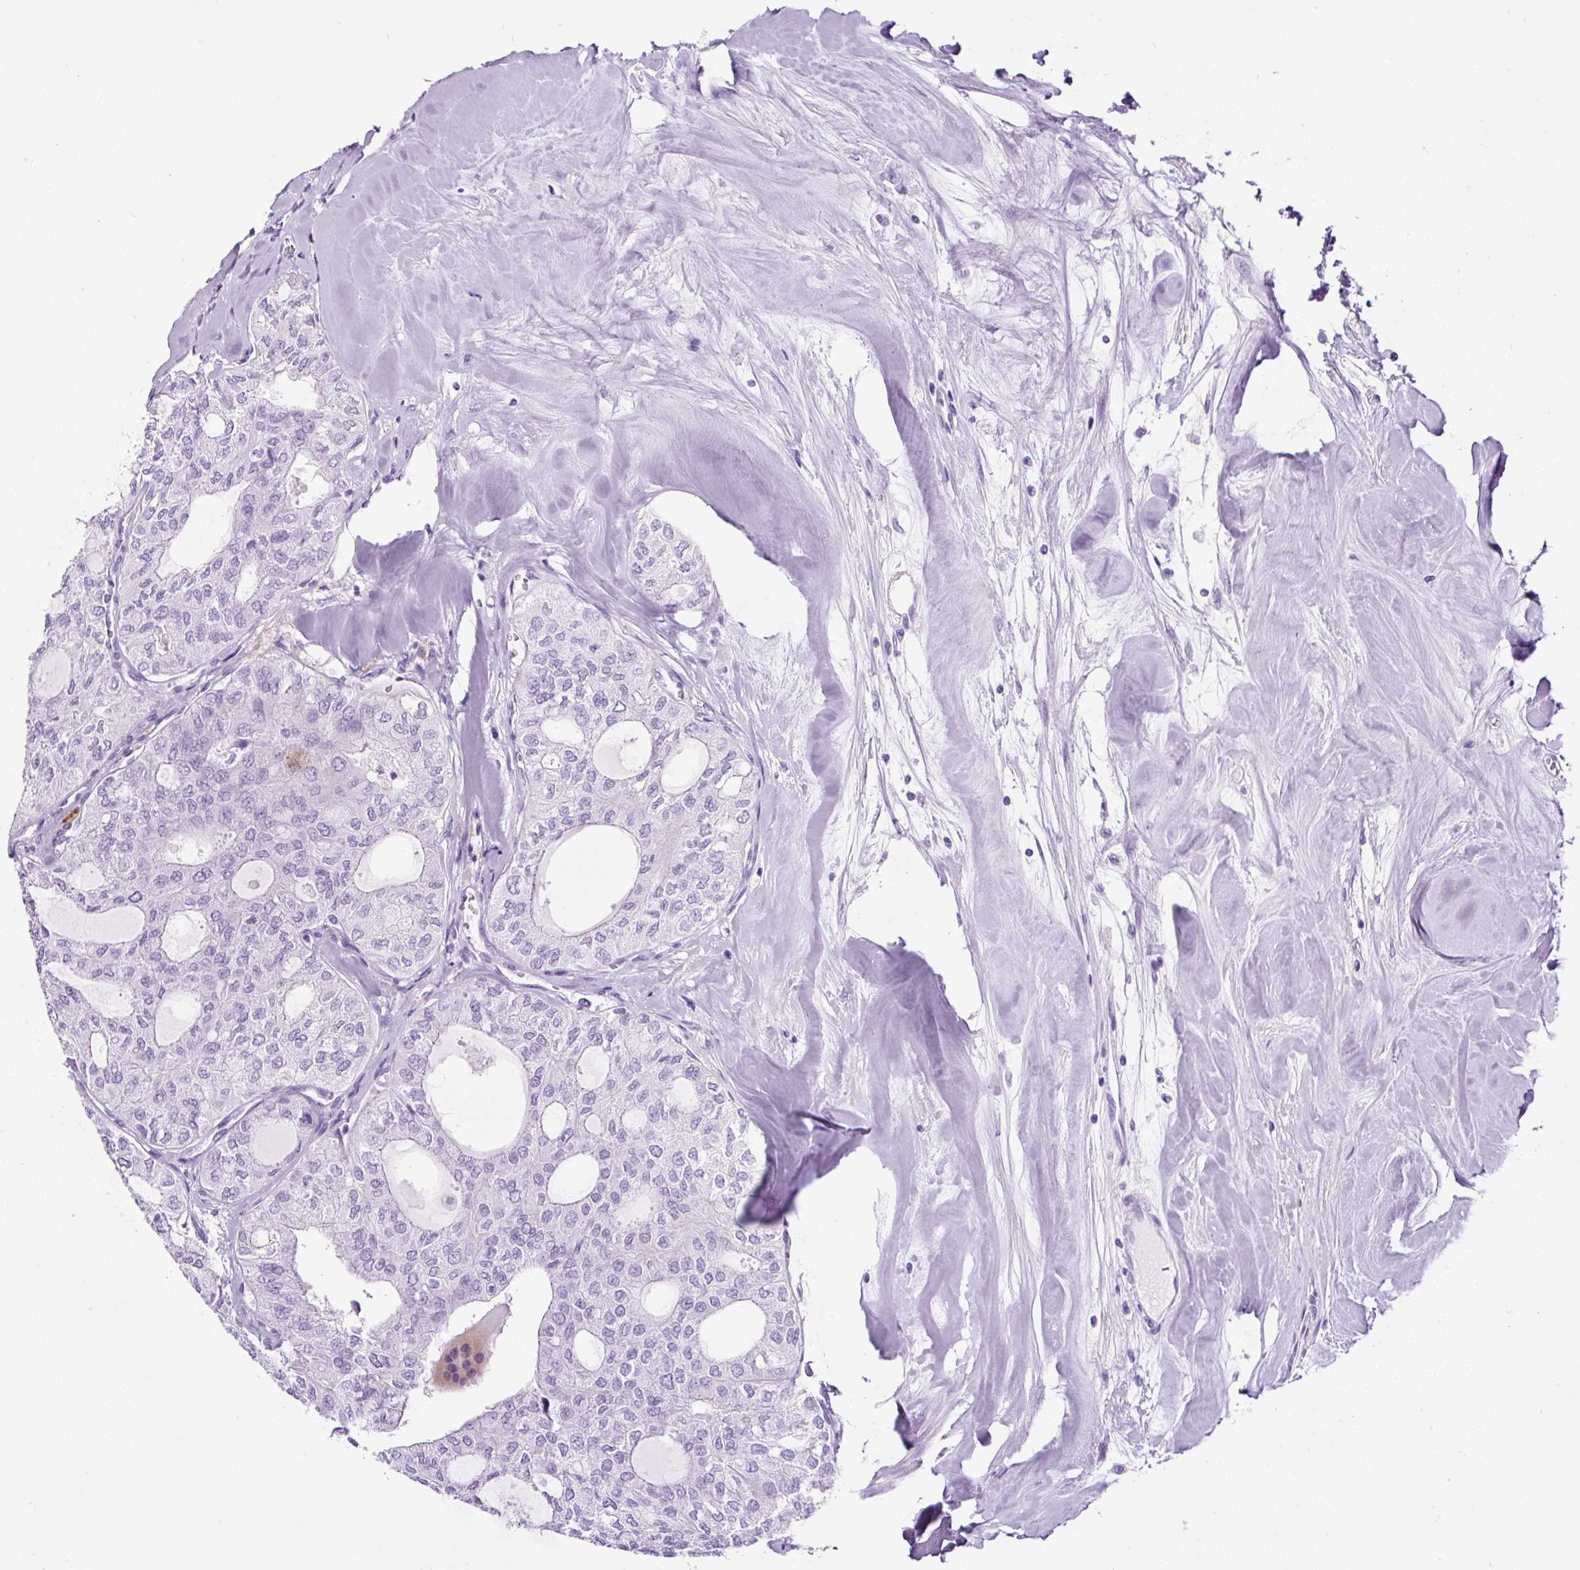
{"staining": {"intensity": "negative", "quantity": "none", "location": "none"}, "tissue": "thyroid cancer", "cell_type": "Tumor cells", "image_type": "cancer", "snomed": [{"axis": "morphology", "description": "Follicular adenoma carcinoma, NOS"}, {"axis": "topography", "description": "Thyroid gland"}], "caption": "Immunohistochemistry (IHC) histopathology image of neoplastic tissue: human thyroid follicular adenoma carcinoma stained with DAB reveals no significant protein positivity in tumor cells. (Stains: DAB (3,3'-diaminobenzidine) immunohistochemistry (IHC) with hematoxylin counter stain, Microscopy: brightfield microscopy at high magnification).", "gene": "PDIA2", "patient": {"sex": "male", "age": 75}}